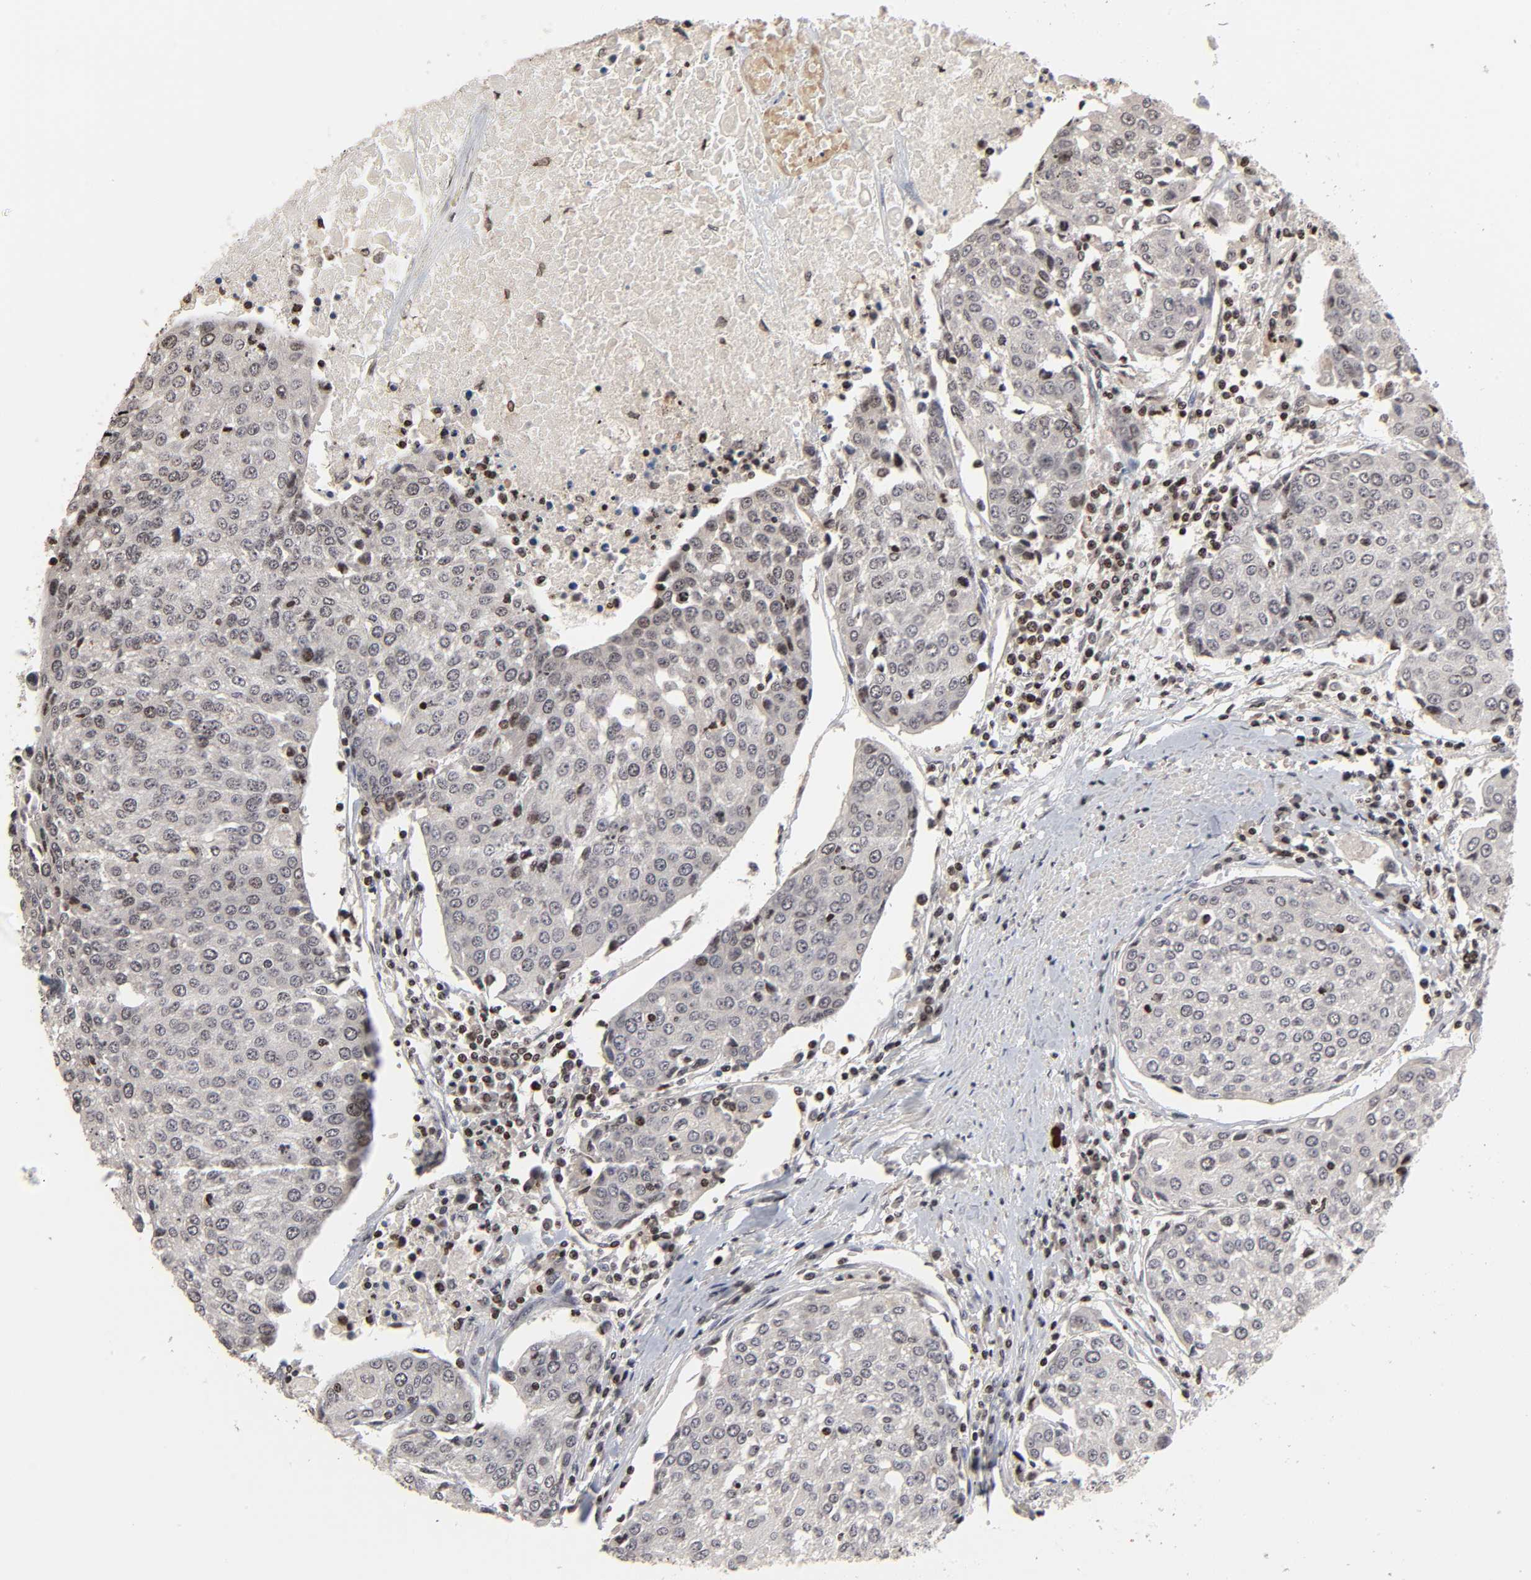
{"staining": {"intensity": "negative", "quantity": "none", "location": "none"}, "tissue": "urothelial cancer", "cell_type": "Tumor cells", "image_type": "cancer", "snomed": [{"axis": "morphology", "description": "Urothelial carcinoma, High grade"}, {"axis": "topography", "description": "Urinary bladder"}], "caption": "The immunohistochemistry histopathology image has no significant staining in tumor cells of high-grade urothelial carcinoma tissue. The staining is performed using DAB (3,3'-diaminobenzidine) brown chromogen with nuclei counter-stained in using hematoxylin.", "gene": "ZNF473", "patient": {"sex": "female", "age": 85}}